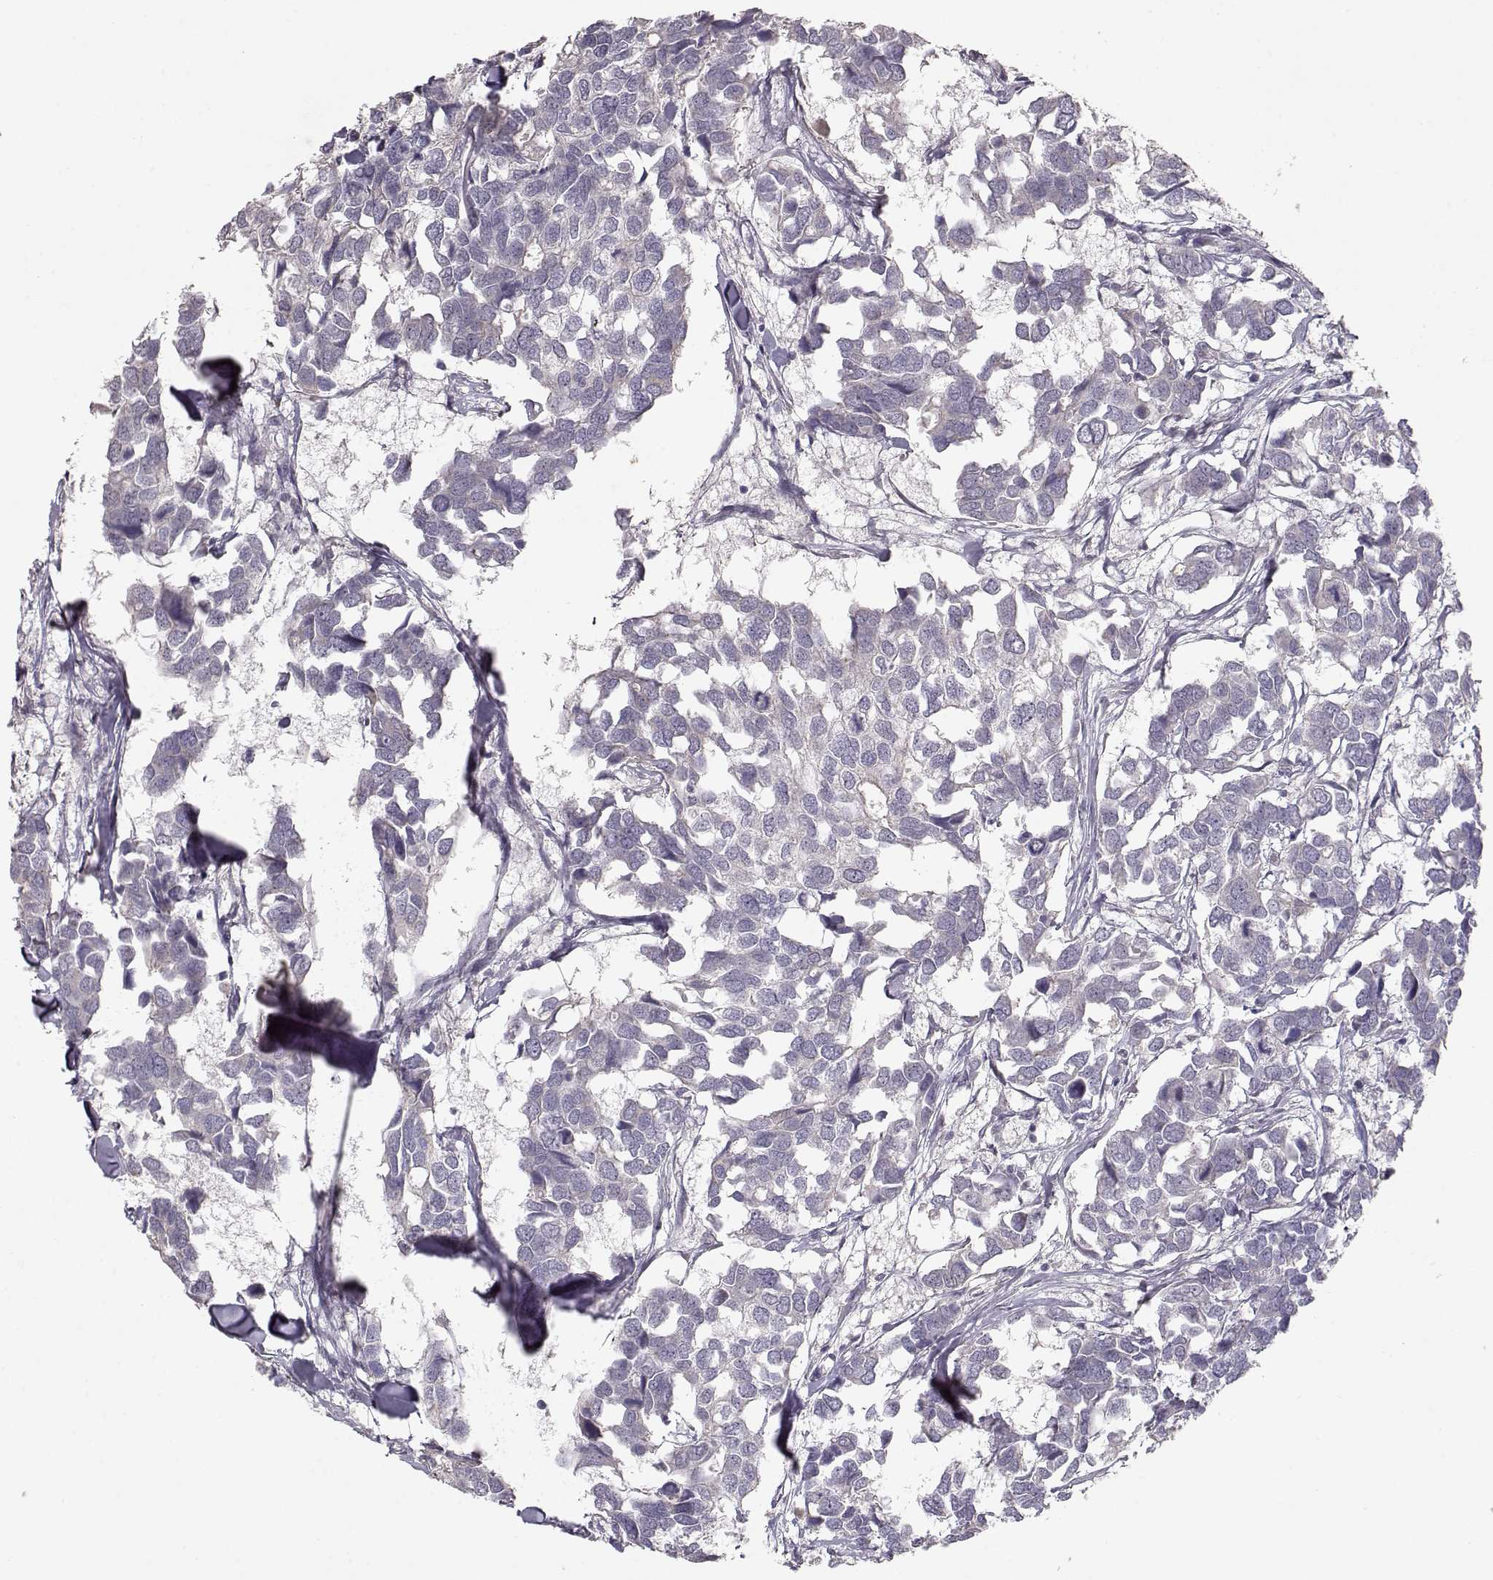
{"staining": {"intensity": "negative", "quantity": "none", "location": "none"}, "tissue": "breast cancer", "cell_type": "Tumor cells", "image_type": "cancer", "snomed": [{"axis": "morphology", "description": "Duct carcinoma"}, {"axis": "topography", "description": "Breast"}], "caption": "DAB (3,3'-diaminobenzidine) immunohistochemical staining of breast intraductal carcinoma shows no significant positivity in tumor cells.", "gene": "PNMT", "patient": {"sex": "female", "age": 83}}